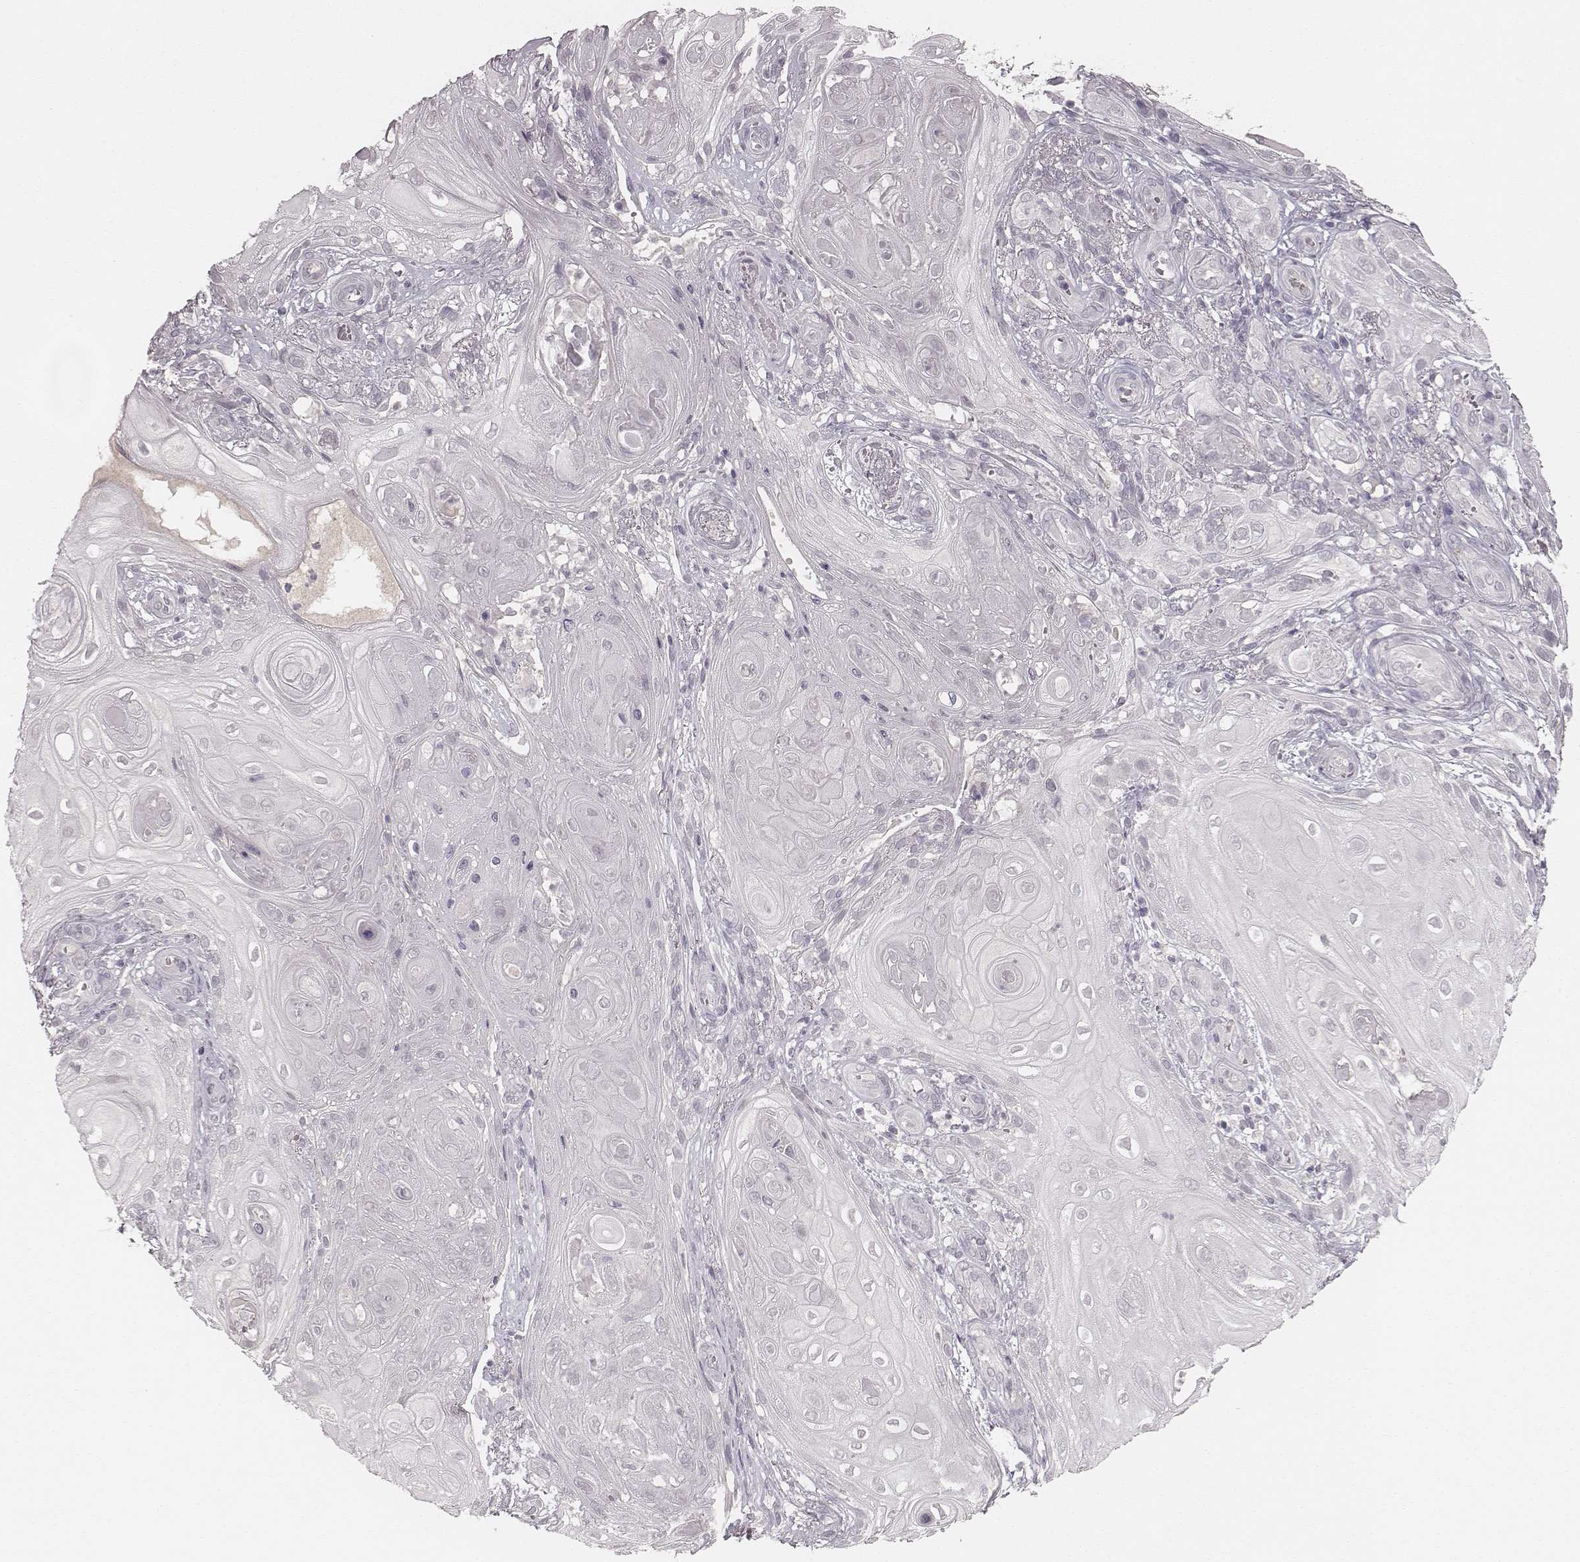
{"staining": {"intensity": "negative", "quantity": "none", "location": "none"}, "tissue": "skin cancer", "cell_type": "Tumor cells", "image_type": "cancer", "snomed": [{"axis": "morphology", "description": "Squamous cell carcinoma, NOS"}, {"axis": "topography", "description": "Skin"}], "caption": "Immunohistochemical staining of squamous cell carcinoma (skin) demonstrates no significant expression in tumor cells.", "gene": "LY6K", "patient": {"sex": "male", "age": 62}}